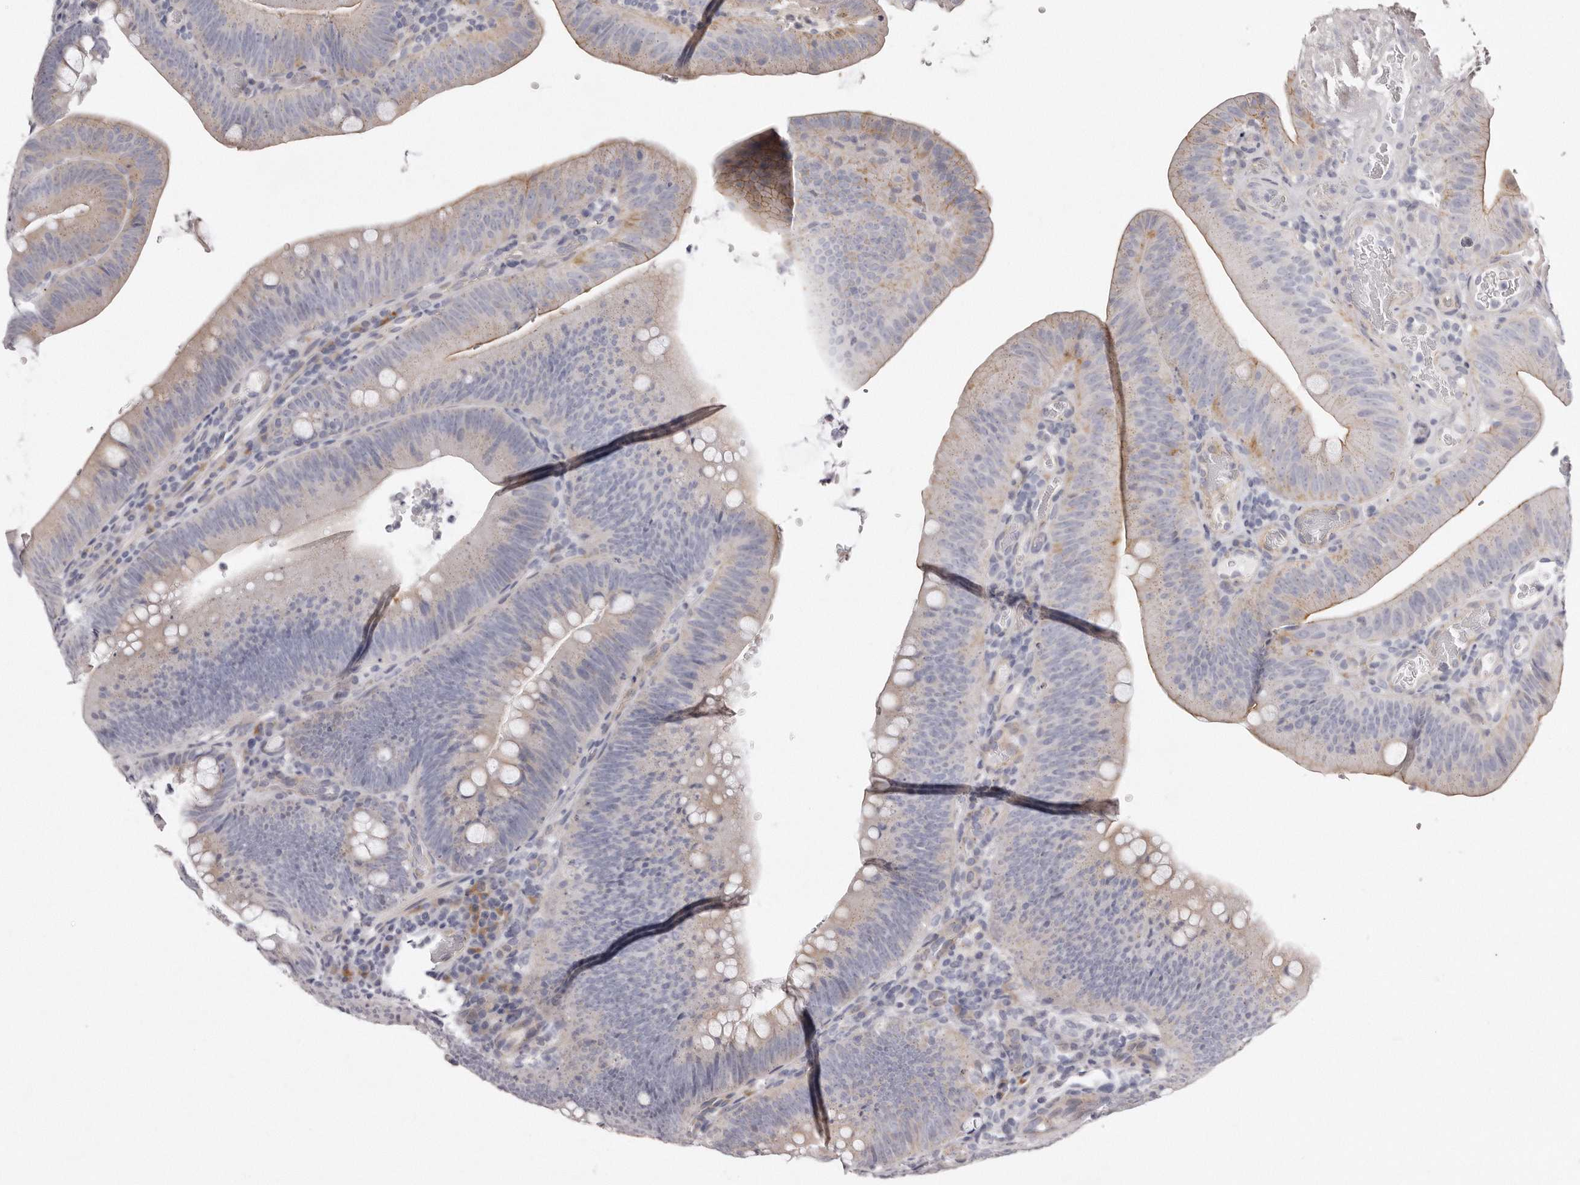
{"staining": {"intensity": "weak", "quantity": "25%-75%", "location": "cytoplasmic/membranous"}, "tissue": "colorectal cancer", "cell_type": "Tumor cells", "image_type": "cancer", "snomed": [{"axis": "morphology", "description": "Normal tissue, NOS"}, {"axis": "topography", "description": "Colon"}], "caption": "Immunohistochemical staining of human colorectal cancer demonstrates low levels of weak cytoplasmic/membranous protein expression in approximately 25%-75% of tumor cells.", "gene": "PEG10", "patient": {"sex": "female", "age": 82}}